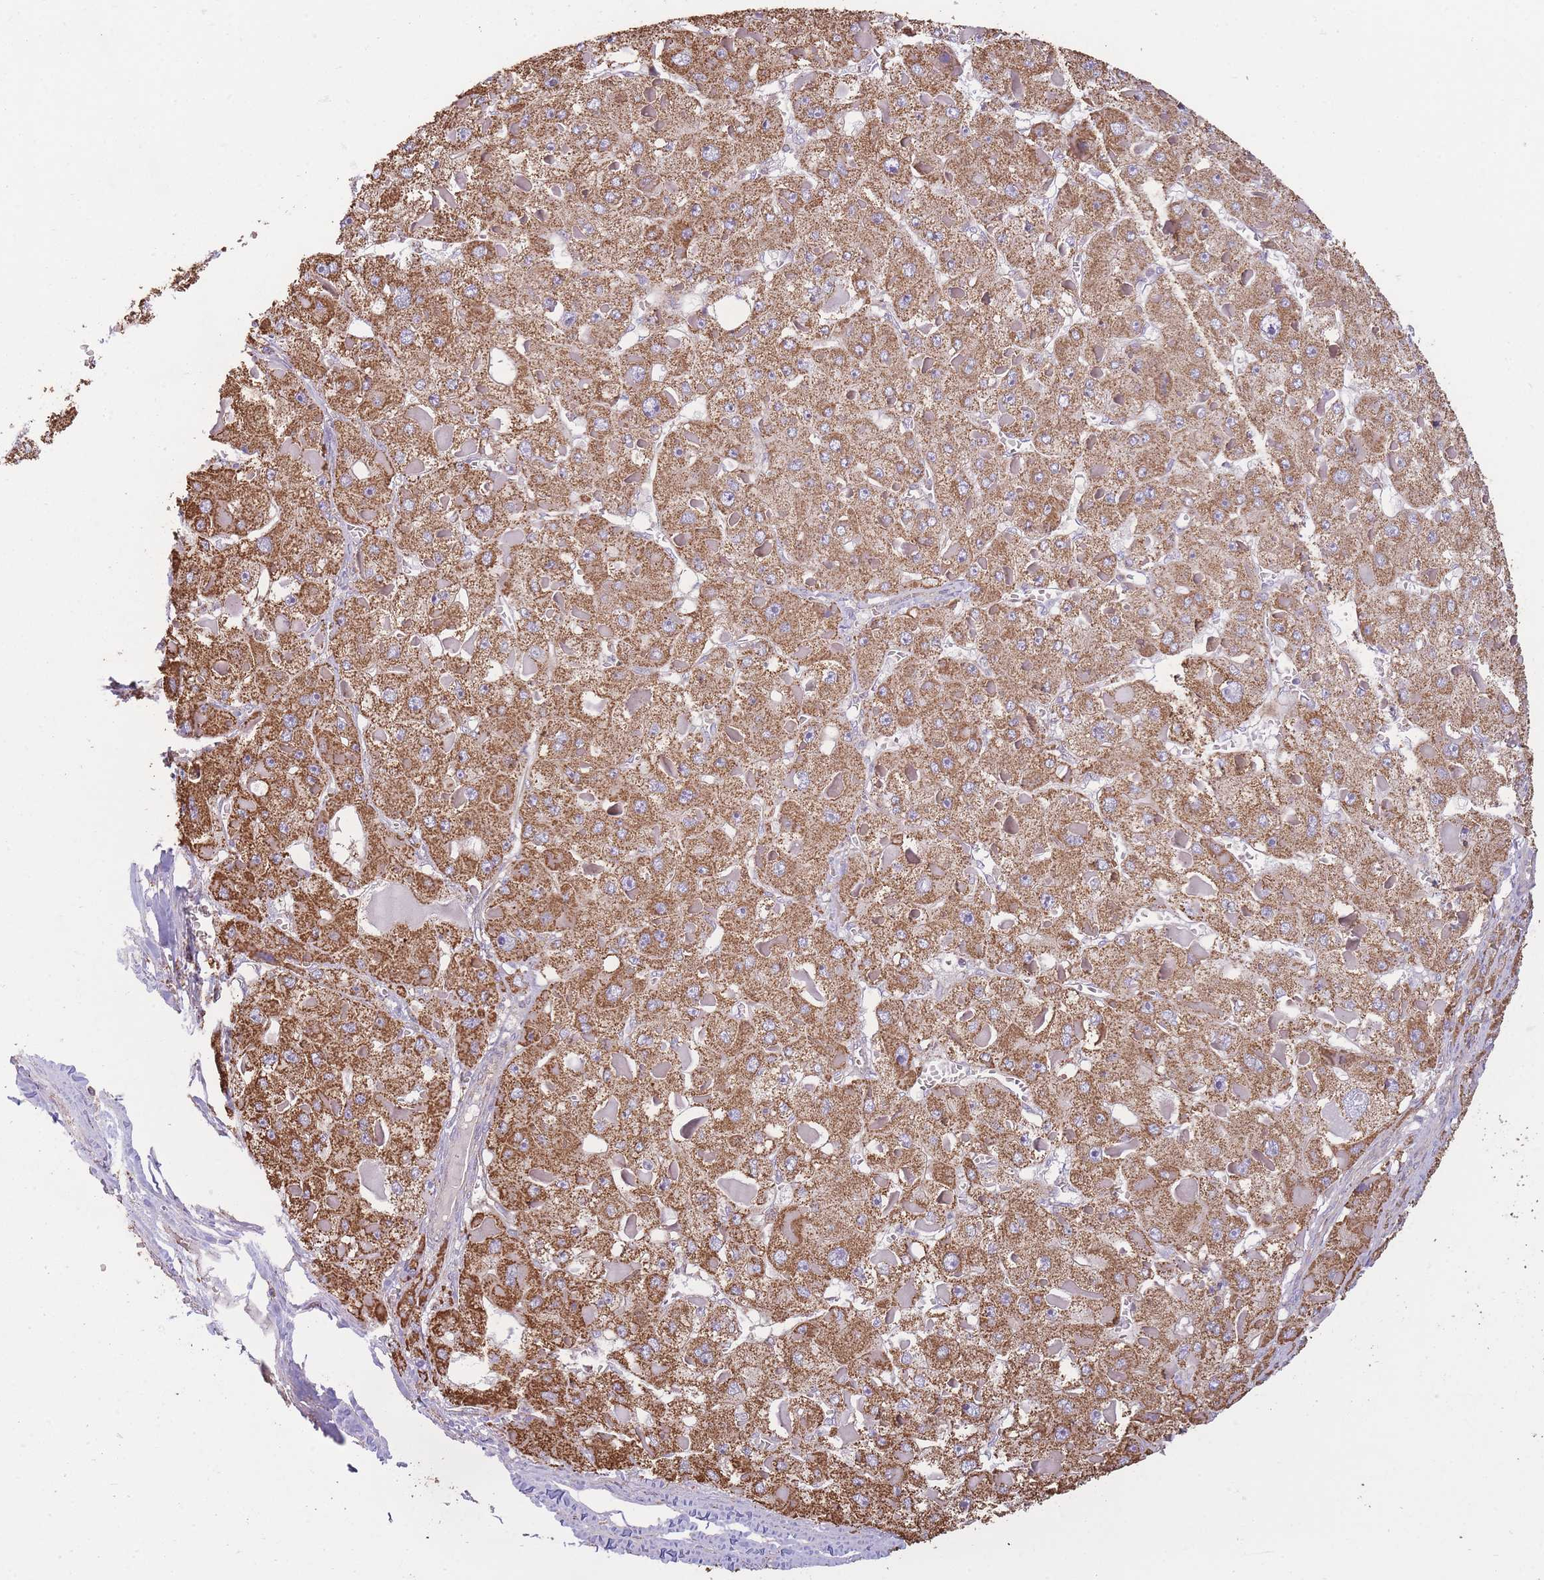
{"staining": {"intensity": "moderate", "quantity": ">75%", "location": "cytoplasmic/membranous"}, "tissue": "liver cancer", "cell_type": "Tumor cells", "image_type": "cancer", "snomed": [{"axis": "morphology", "description": "Carcinoma, Hepatocellular, NOS"}, {"axis": "topography", "description": "Liver"}], "caption": "This is a photomicrograph of IHC staining of hepatocellular carcinoma (liver), which shows moderate positivity in the cytoplasmic/membranous of tumor cells.", "gene": "KIF16B", "patient": {"sex": "female", "age": 73}}